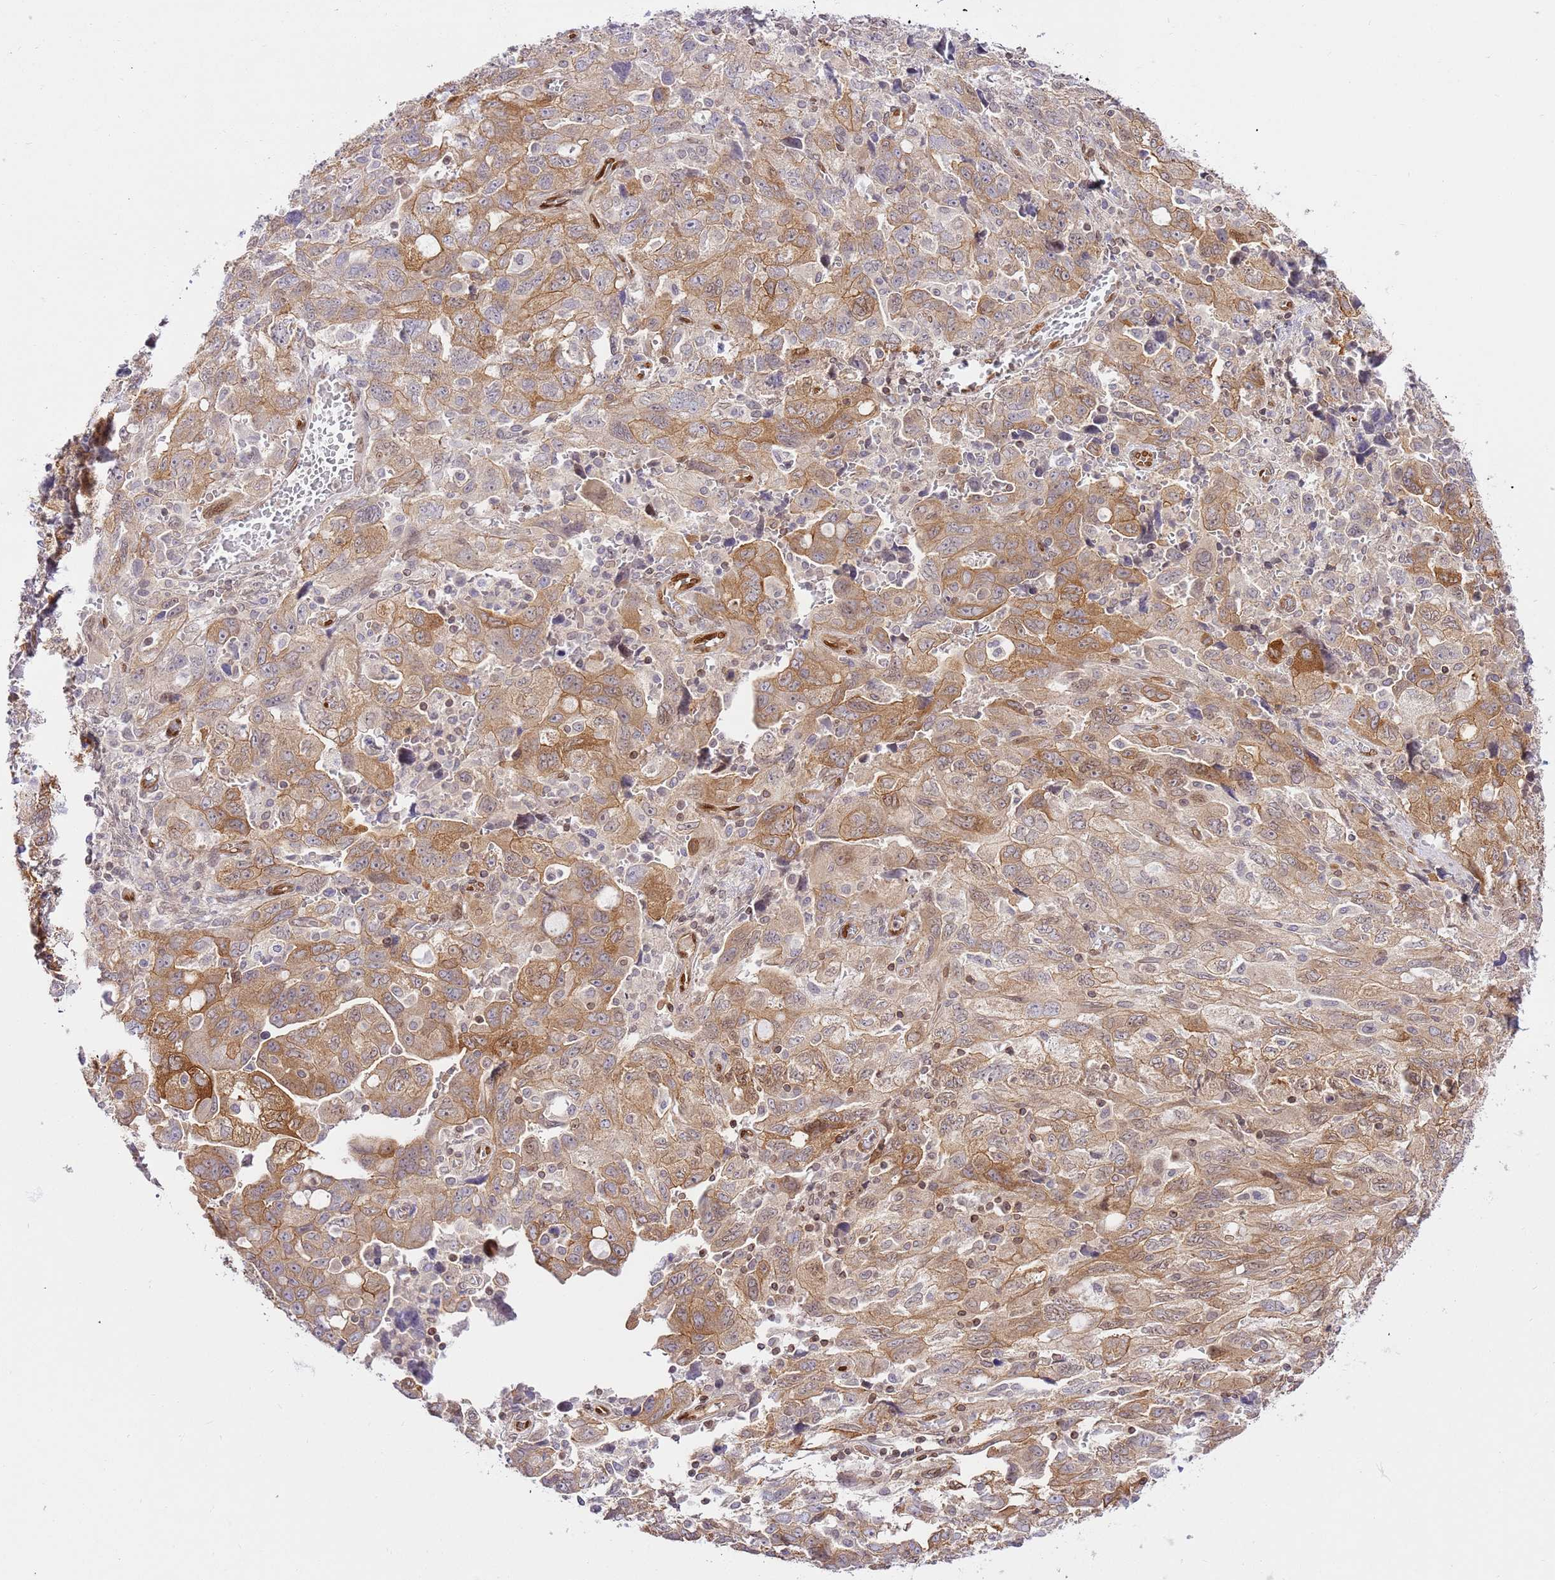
{"staining": {"intensity": "moderate", "quantity": ">75%", "location": "cytoplasmic/membranous"}, "tissue": "ovarian cancer", "cell_type": "Tumor cells", "image_type": "cancer", "snomed": [{"axis": "morphology", "description": "Carcinoma, NOS"}, {"axis": "morphology", "description": "Cystadenocarcinoma, serous, NOS"}, {"axis": "topography", "description": "Ovary"}], "caption": "A high-resolution histopathology image shows immunohistochemistry staining of ovarian cancer (serous cystadenocarcinoma), which shows moderate cytoplasmic/membranous expression in about >75% of tumor cells.", "gene": "TRIM37", "patient": {"sex": "female", "age": 69}}